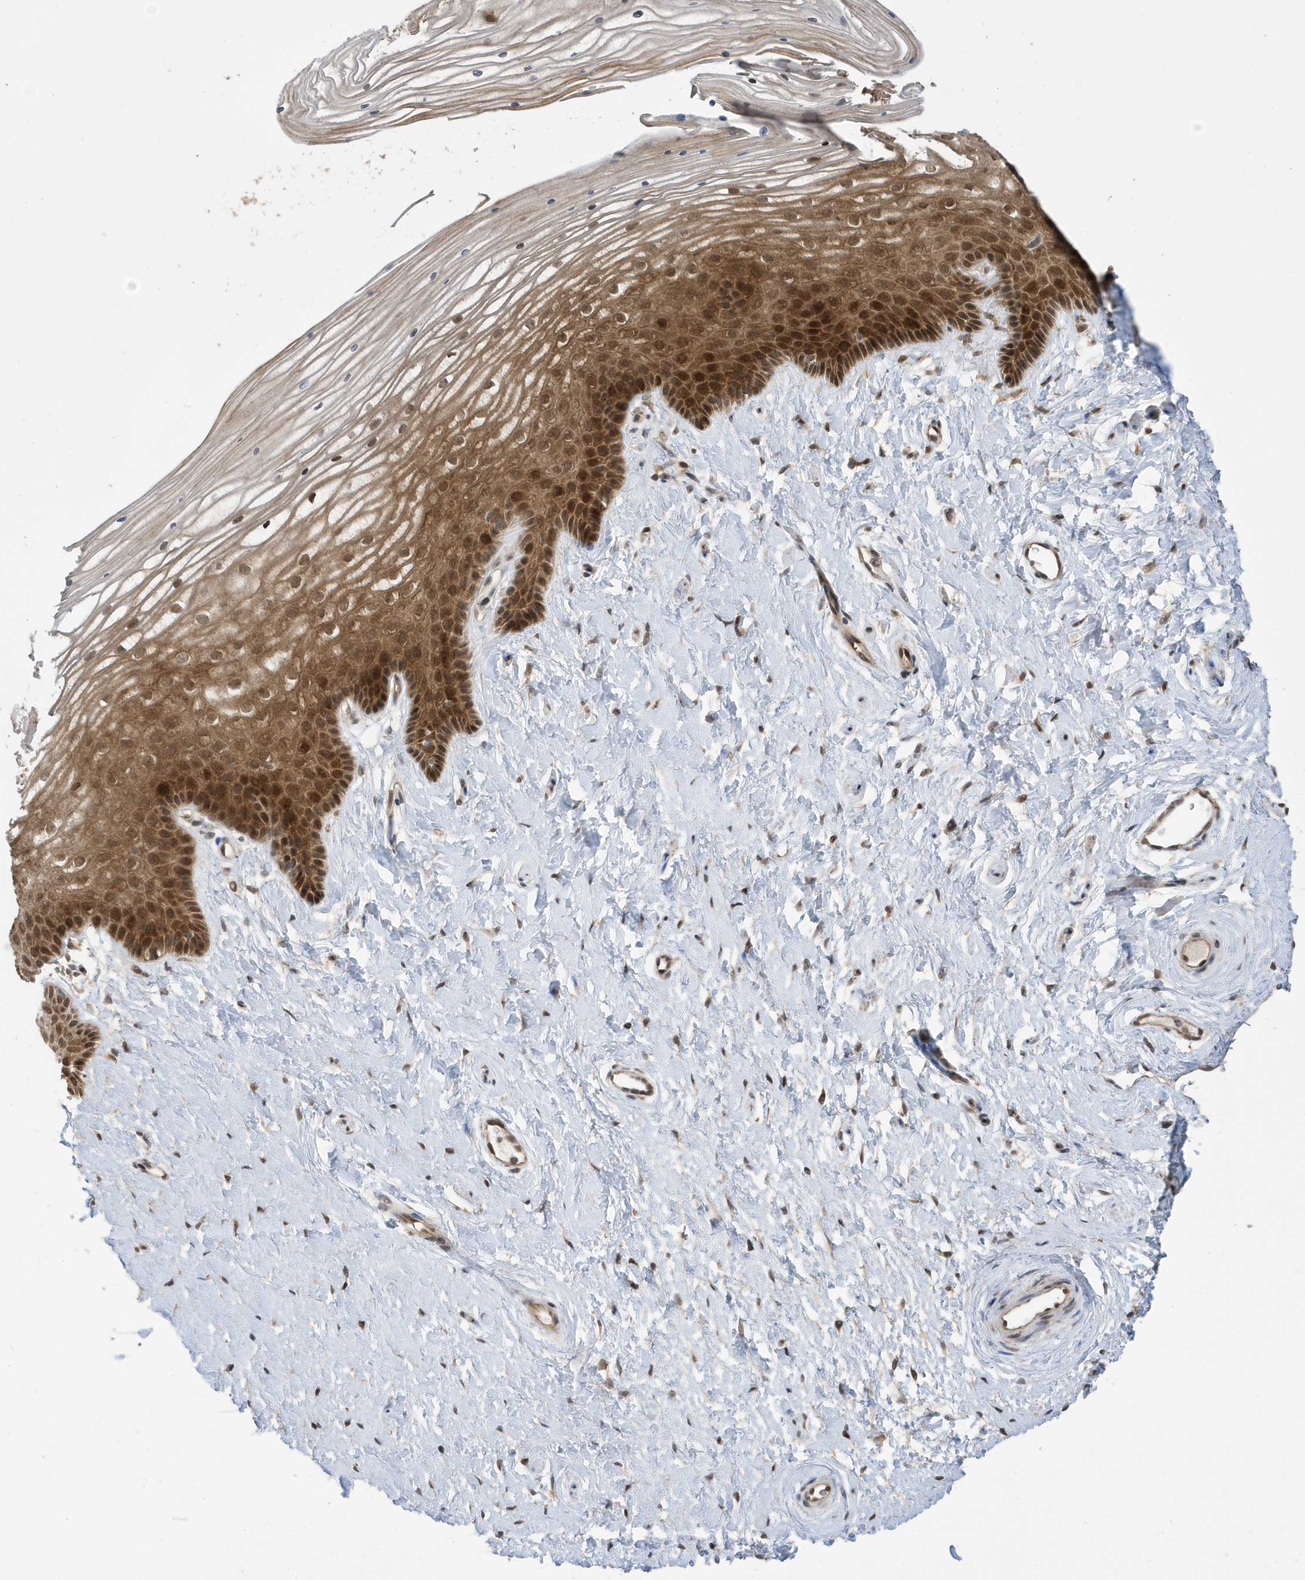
{"staining": {"intensity": "strong", "quantity": ">75%", "location": "cytoplasmic/membranous,nuclear"}, "tissue": "vagina", "cell_type": "Squamous epithelial cells", "image_type": "normal", "snomed": [{"axis": "morphology", "description": "Normal tissue, NOS"}, {"axis": "topography", "description": "Vagina"}, {"axis": "topography", "description": "Cervix"}], "caption": "The micrograph demonstrates immunohistochemical staining of unremarkable vagina. There is strong cytoplasmic/membranous,nuclear expression is identified in about >75% of squamous epithelial cells. Nuclei are stained in blue.", "gene": "UBQLN1", "patient": {"sex": "female", "age": 40}}